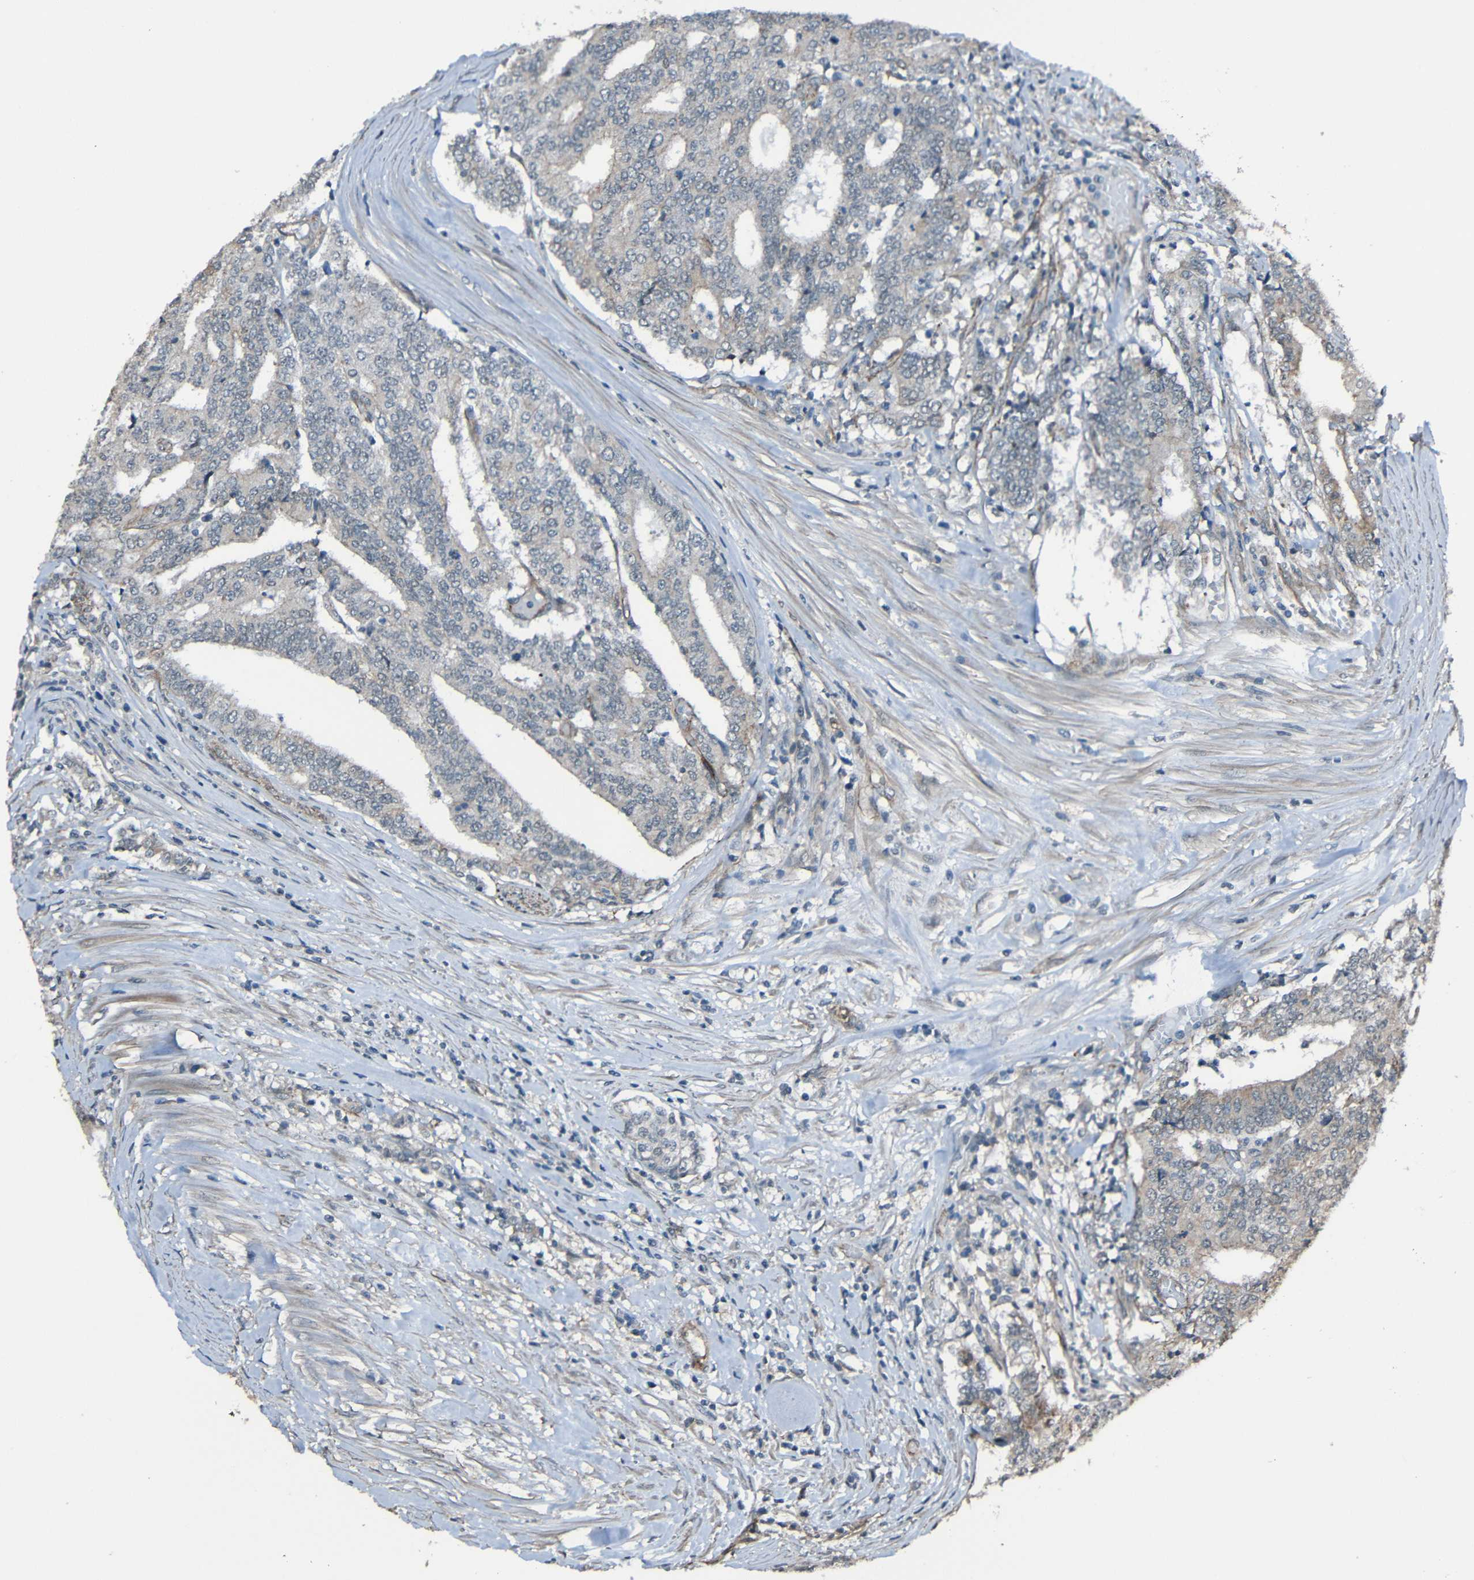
{"staining": {"intensity": "negative", "quantity": "none", "location": "none"}, "tissue": "prostate cancer", "cell_type": "Tumor cells", "image_type": "cancer", "snomed": [{"axis": "morphology", "description": "Normal tissue, NOS"}, {"axis": "morphology", "description": "Adenocarcinoma, High grade"}, {"axis": "topography", "description": "Prostate"}, {"axis": "topography", "description": "Seminal veicle"}], "caption": "Protein analysis of prostate high-grade adenocarcinoma demonstrates no significant staining in tumor cells. (Stains: DAB (3,3'-diaminobenzidine) immunohistochemistry (IHC) with hematoxylin counter stain, Microscopy: brightfield microscopy at high magnification).", "gene": "LGR5", "patient": {"sex": "male", "age": 55}}